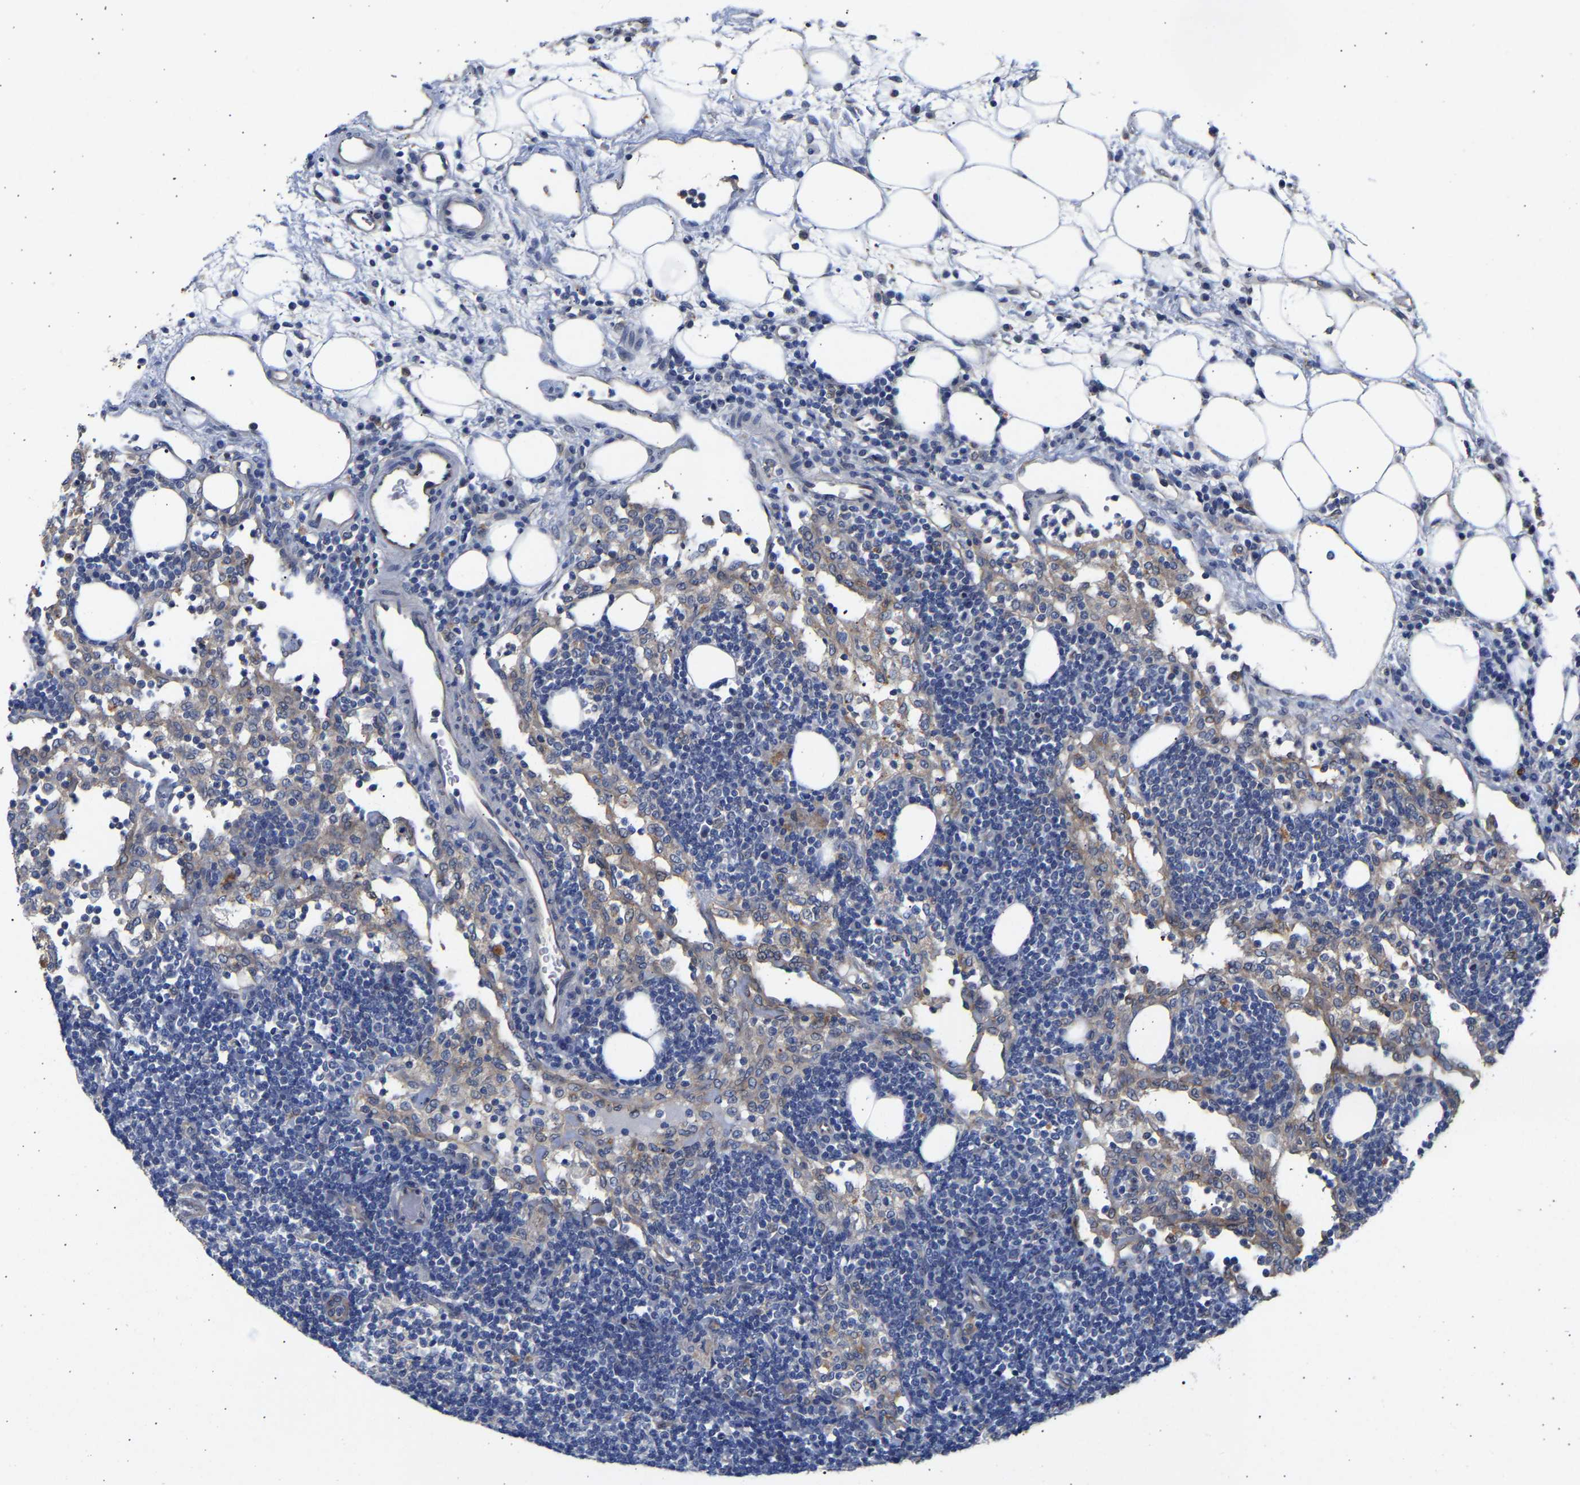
{"staining": {"intensity": "negative", "quantity": "none", "location": "none"}, "tissue": "lymph node", "cell_type": "Germinal center cells", "image_type": "normal", "snomed": [{"axis": "morphology", "description": "Normal tissue, NOS"}, {"axis": "morphology", "description": "Carcinoid, malignant, NOS"}, {"axis": "topography", "description": "Lymph node"}], "caption": "A histopathology image of lymph node stained for a protein shows no brown staining in germinal center cells. (DAB immunohistochemistry (IHC), high magnification).", "gene": "CCDC6", "patient": {"sex": "male", "age": 47}}